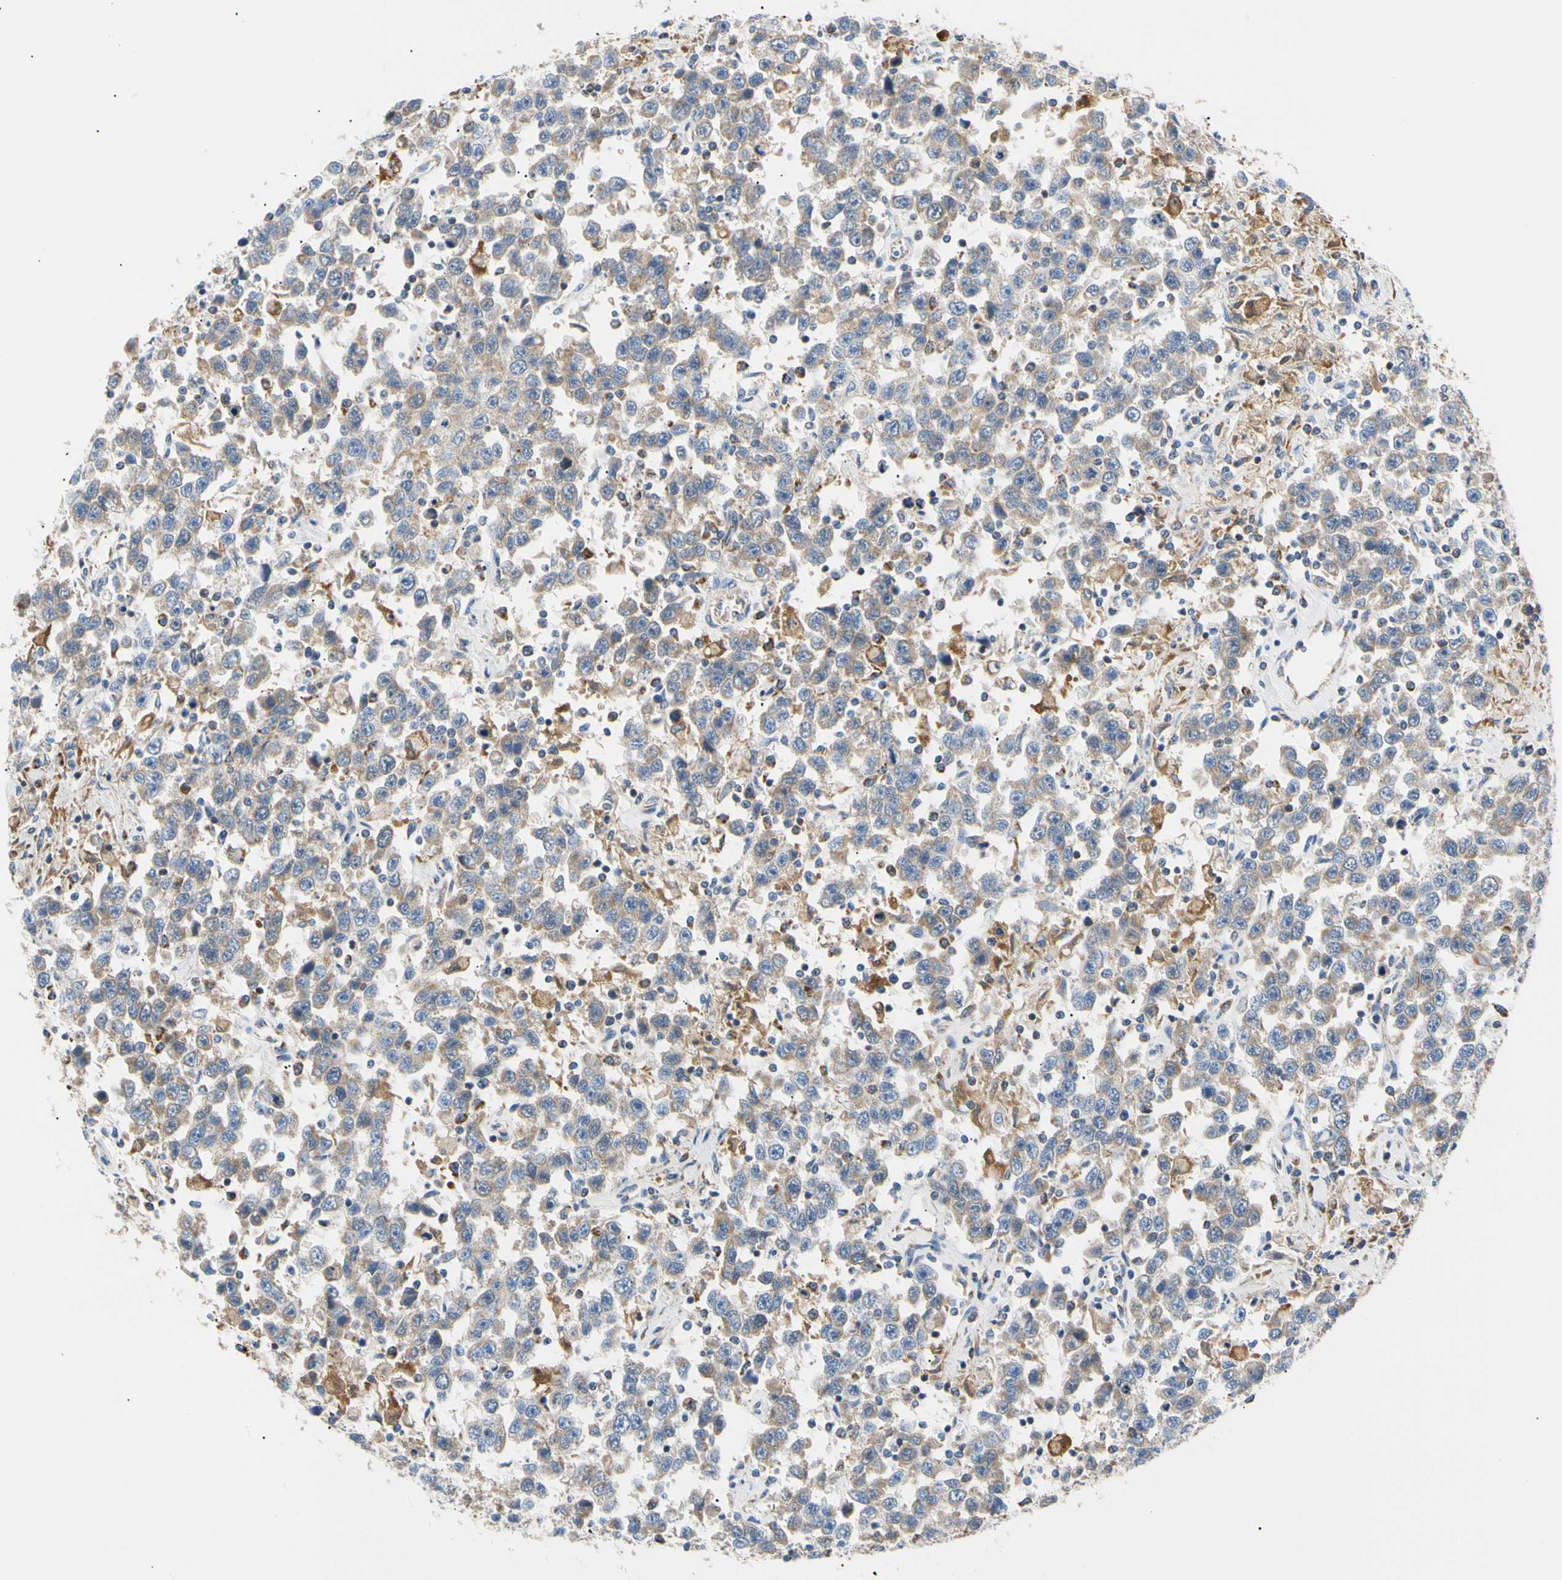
{"staining": {"intensity": "weak", "quantity": ">75%", "location": "cytoplasmic/membranous"}, "tissue": "testis cancer", "cell_type": "Tumor cells", "image_type": "cancer", "snomed": [{"axis": "morphology", "description": "Seminoma, NOS"}, {"axis": "topography", "description": "Testis"}], "caption": "Seminoma (testis) tissue shows weak cytoplasmic/membranous expression in about >75% of tumor cells, visualized by immunohistochemistry.", "gene": "ACAT1", "patient": {"sex": "male", "age": 41}}